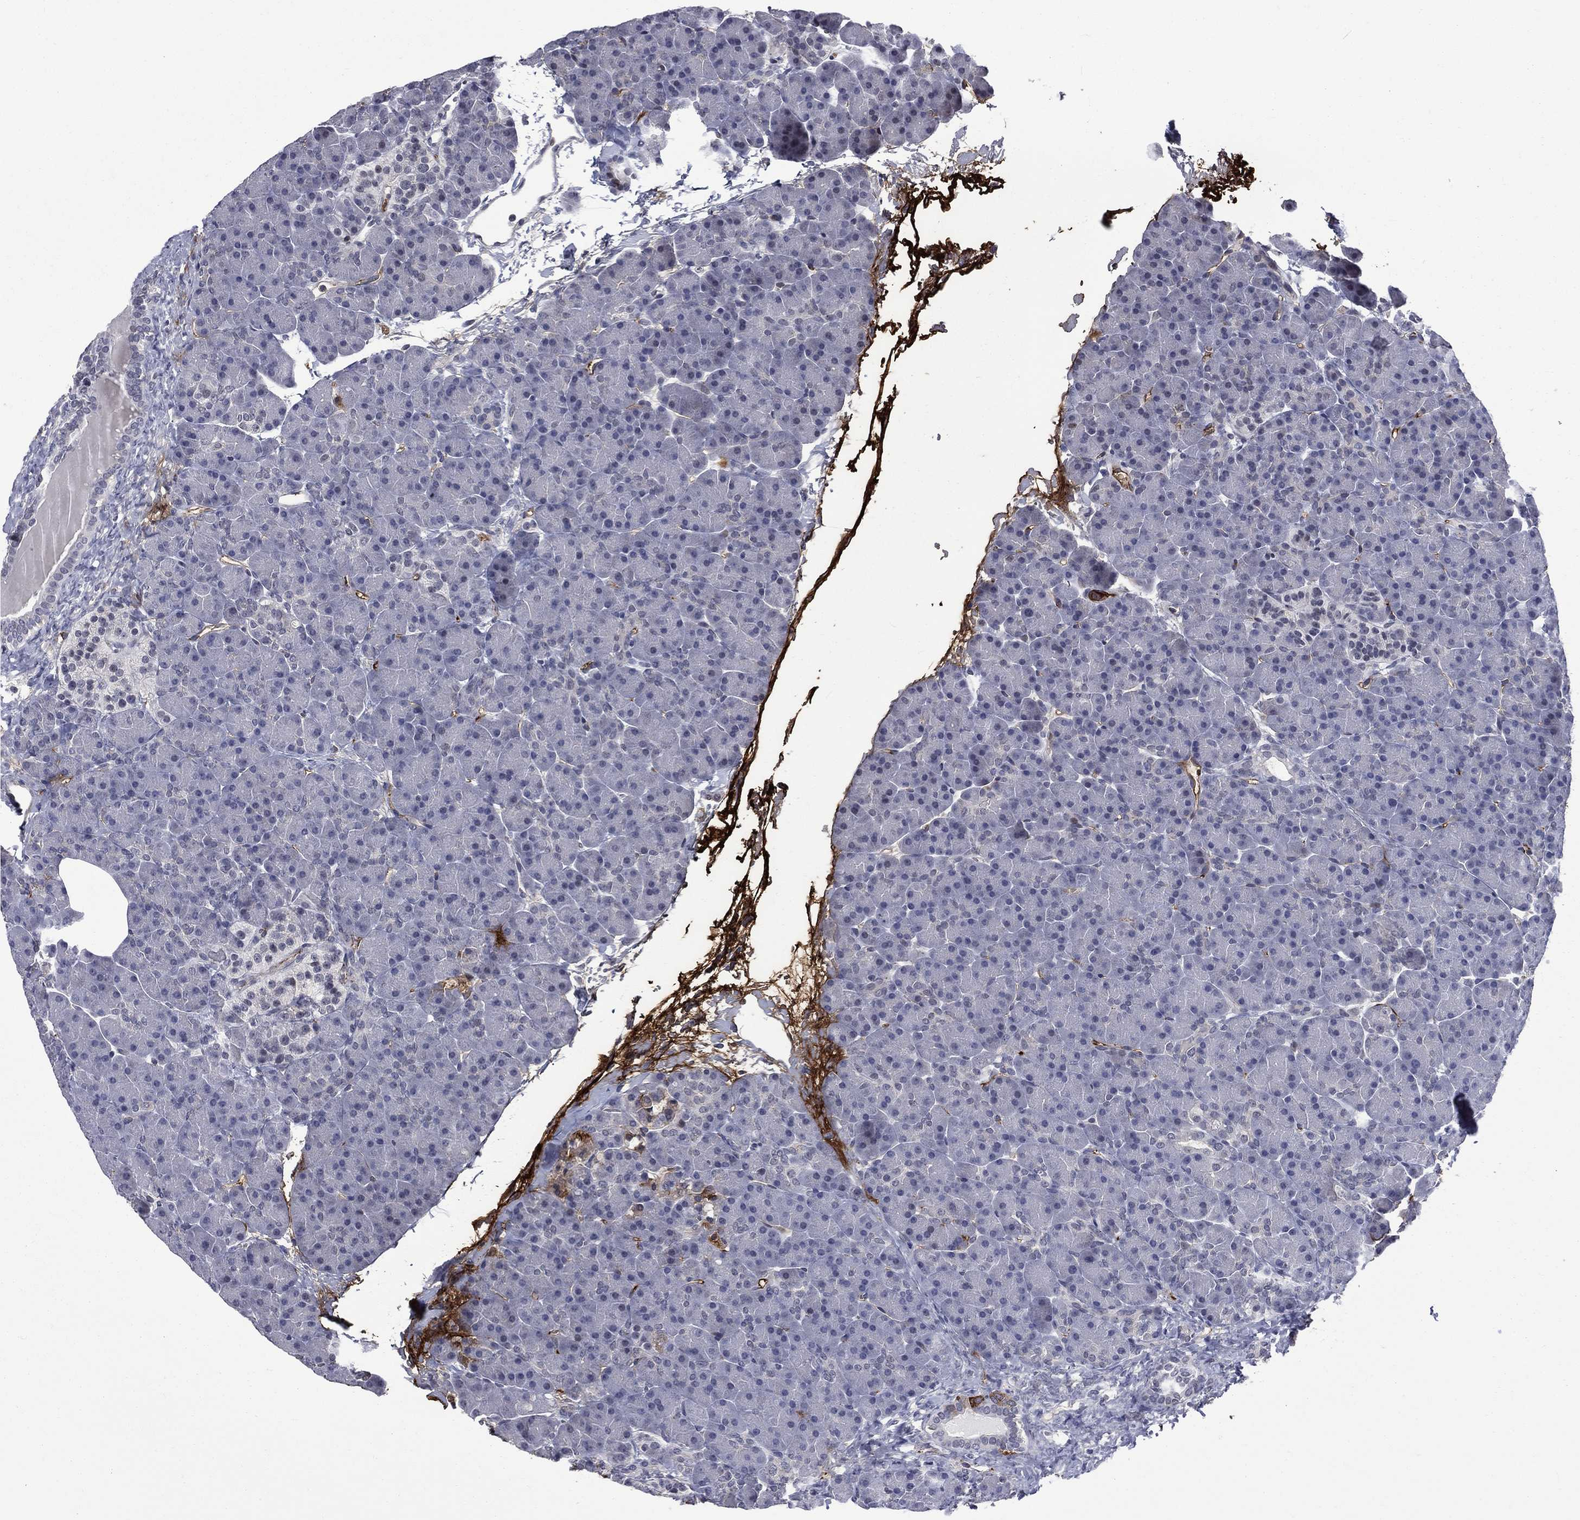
{"staining": {"intensity": "negative", "quantity": "none", "location": "none"}, "tissue": "pancreas", "cell_type": "Exocrine glandular cells", "image_type": "normal", "snomed": [{"axis": "morphology", "description": "Normal tissue, NOS"}, {"axis": "topography", "description": "Pancreas"}], "caption": "High power microscopy micrograph of an immunohistochemistry micrograph of normal pancreas, revealing no significant staining in exocrine glandular cells.", "gene": "FGG", "patient": {"sex": "female", "age": 44}}